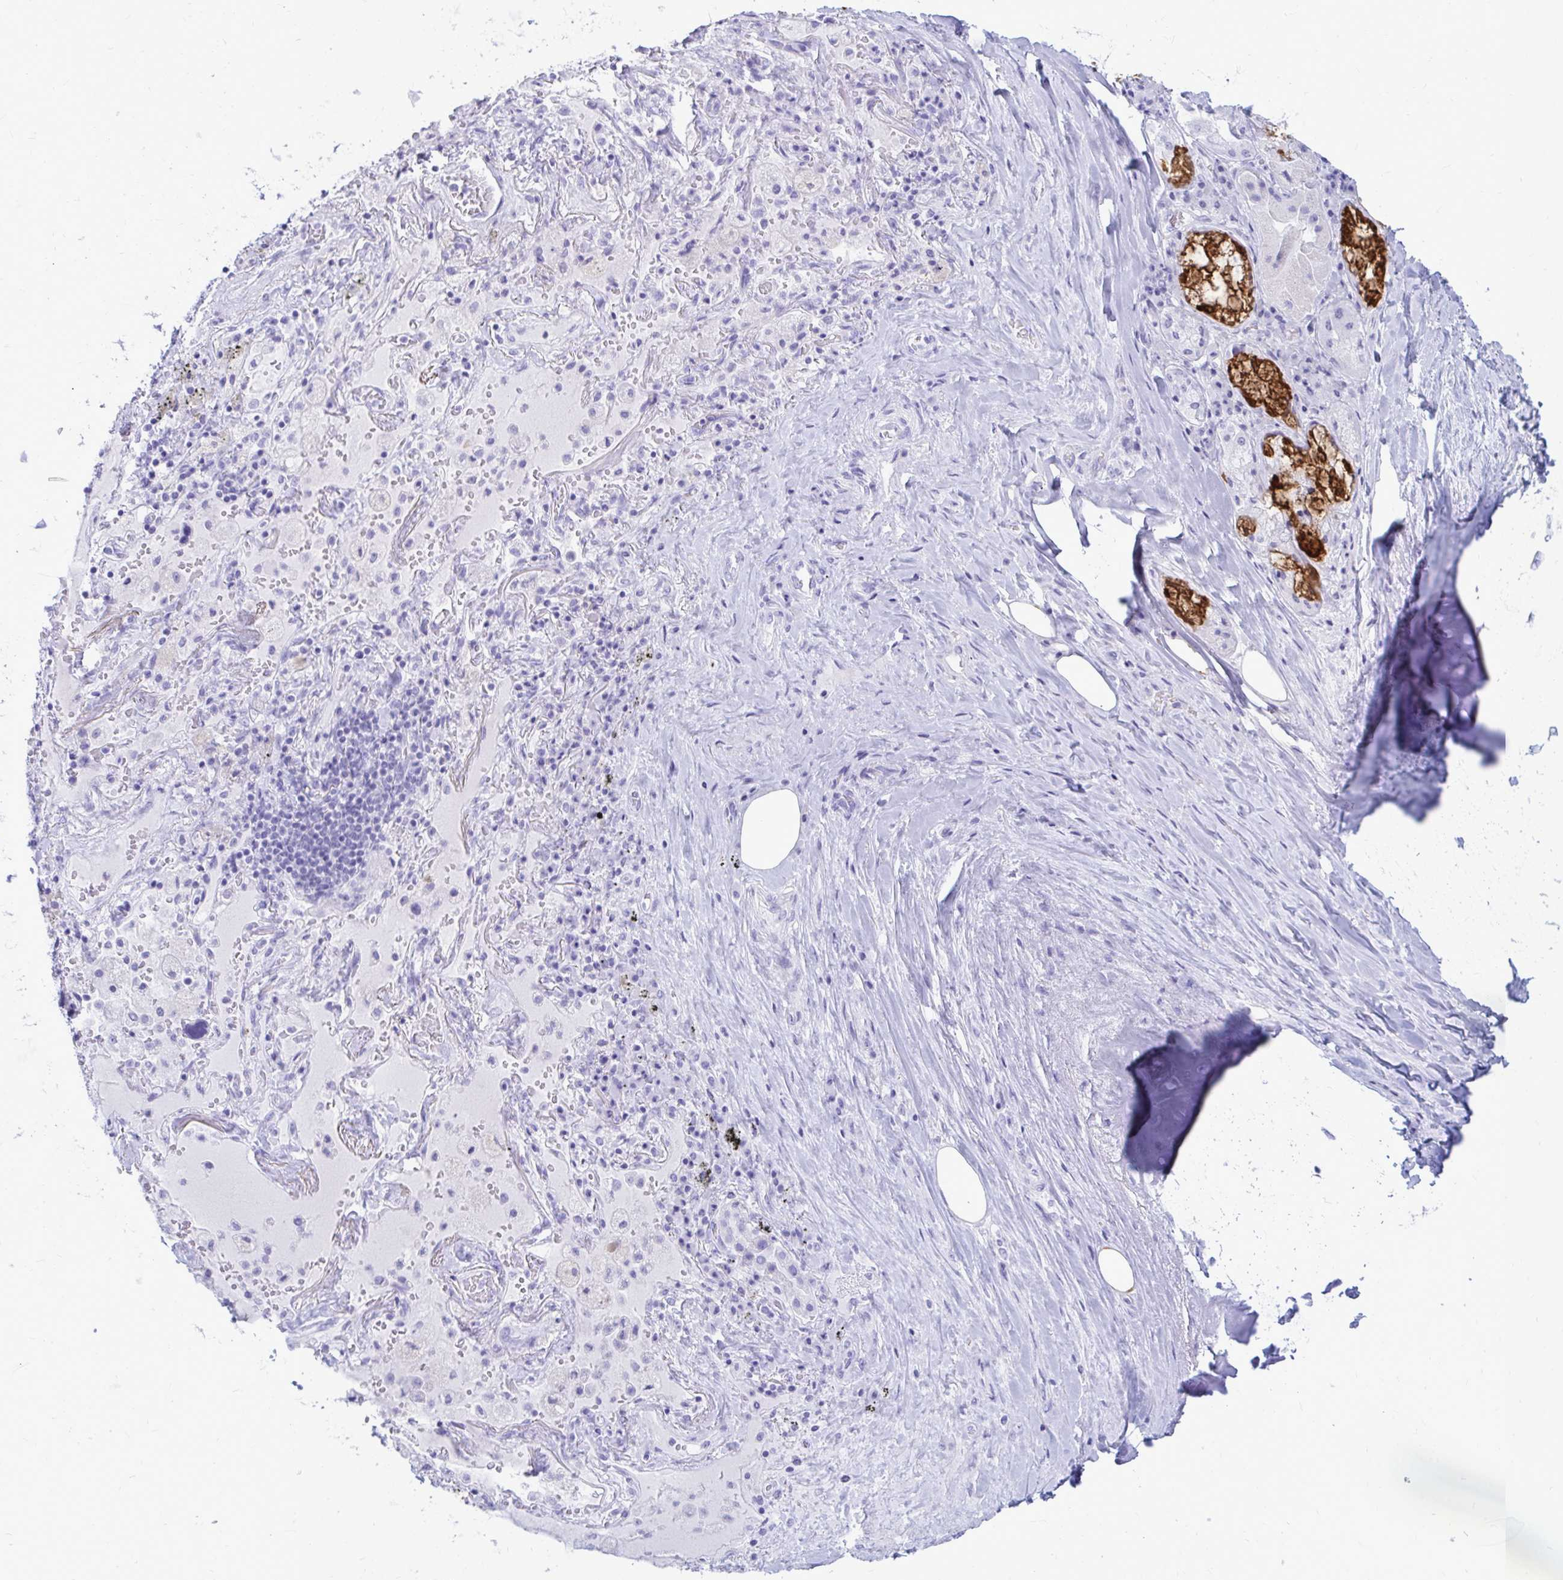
{"staining": {"intensity": "negative", "quantity": "none", "location": "none"}, "tissue": "adipose tissue", "cell_type": "Adipocytes", "image_type": "normal", "snomed": [{"axis": "morphology", "description": "Normal tissue, NOS"}, {"axis": "topography", "description": "Cartilage tissue"}, {"axis": "topography", "description": "Bronchus"}], "caption": "Adipose tissue was stained to show a protein in brown. There is no significant expression in adipocytes. Nuclei are stained in blue.", "gene": "OR10R2", "patient": {"sex": "male", "age": 64}}